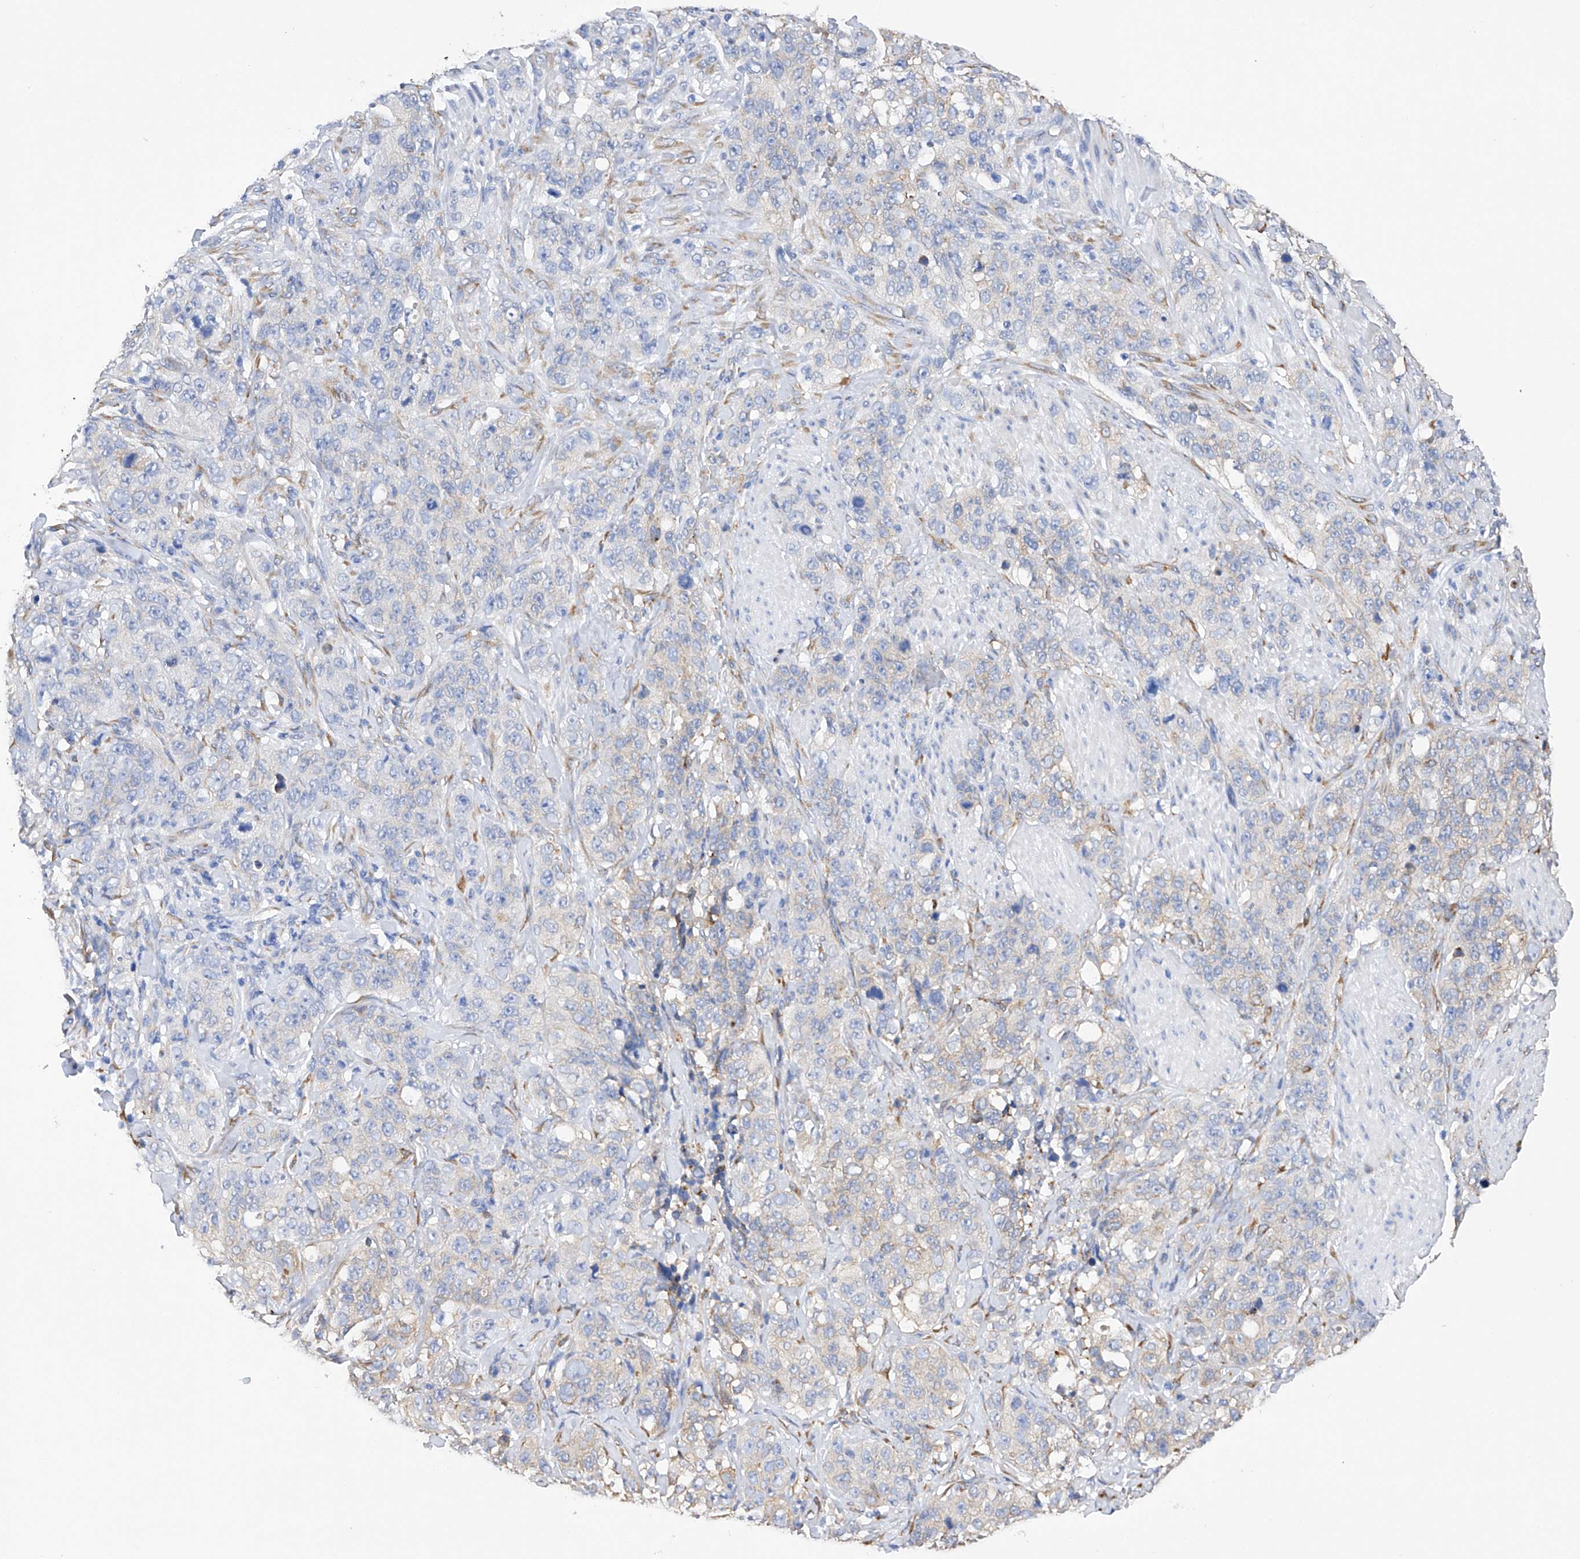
{"staining": {"intensity": "negative", "quantity": "none", "location": "none"}, "tissue": "stomach cancer", "cell_type": "Tumor cells", "image_type": "cancer", "snomed": [{"axis": "morphology", "description": "Adenocarcinoma, NOS"}, {"axis": "topography", "description": "Stomach"}], "caption": "Photomicrograph shows no significant protein positivity in tumor cells of adenocarcinoma (stomach).", "gene": "PDIA5", "patient": {"sex": "male", "age": 48}}